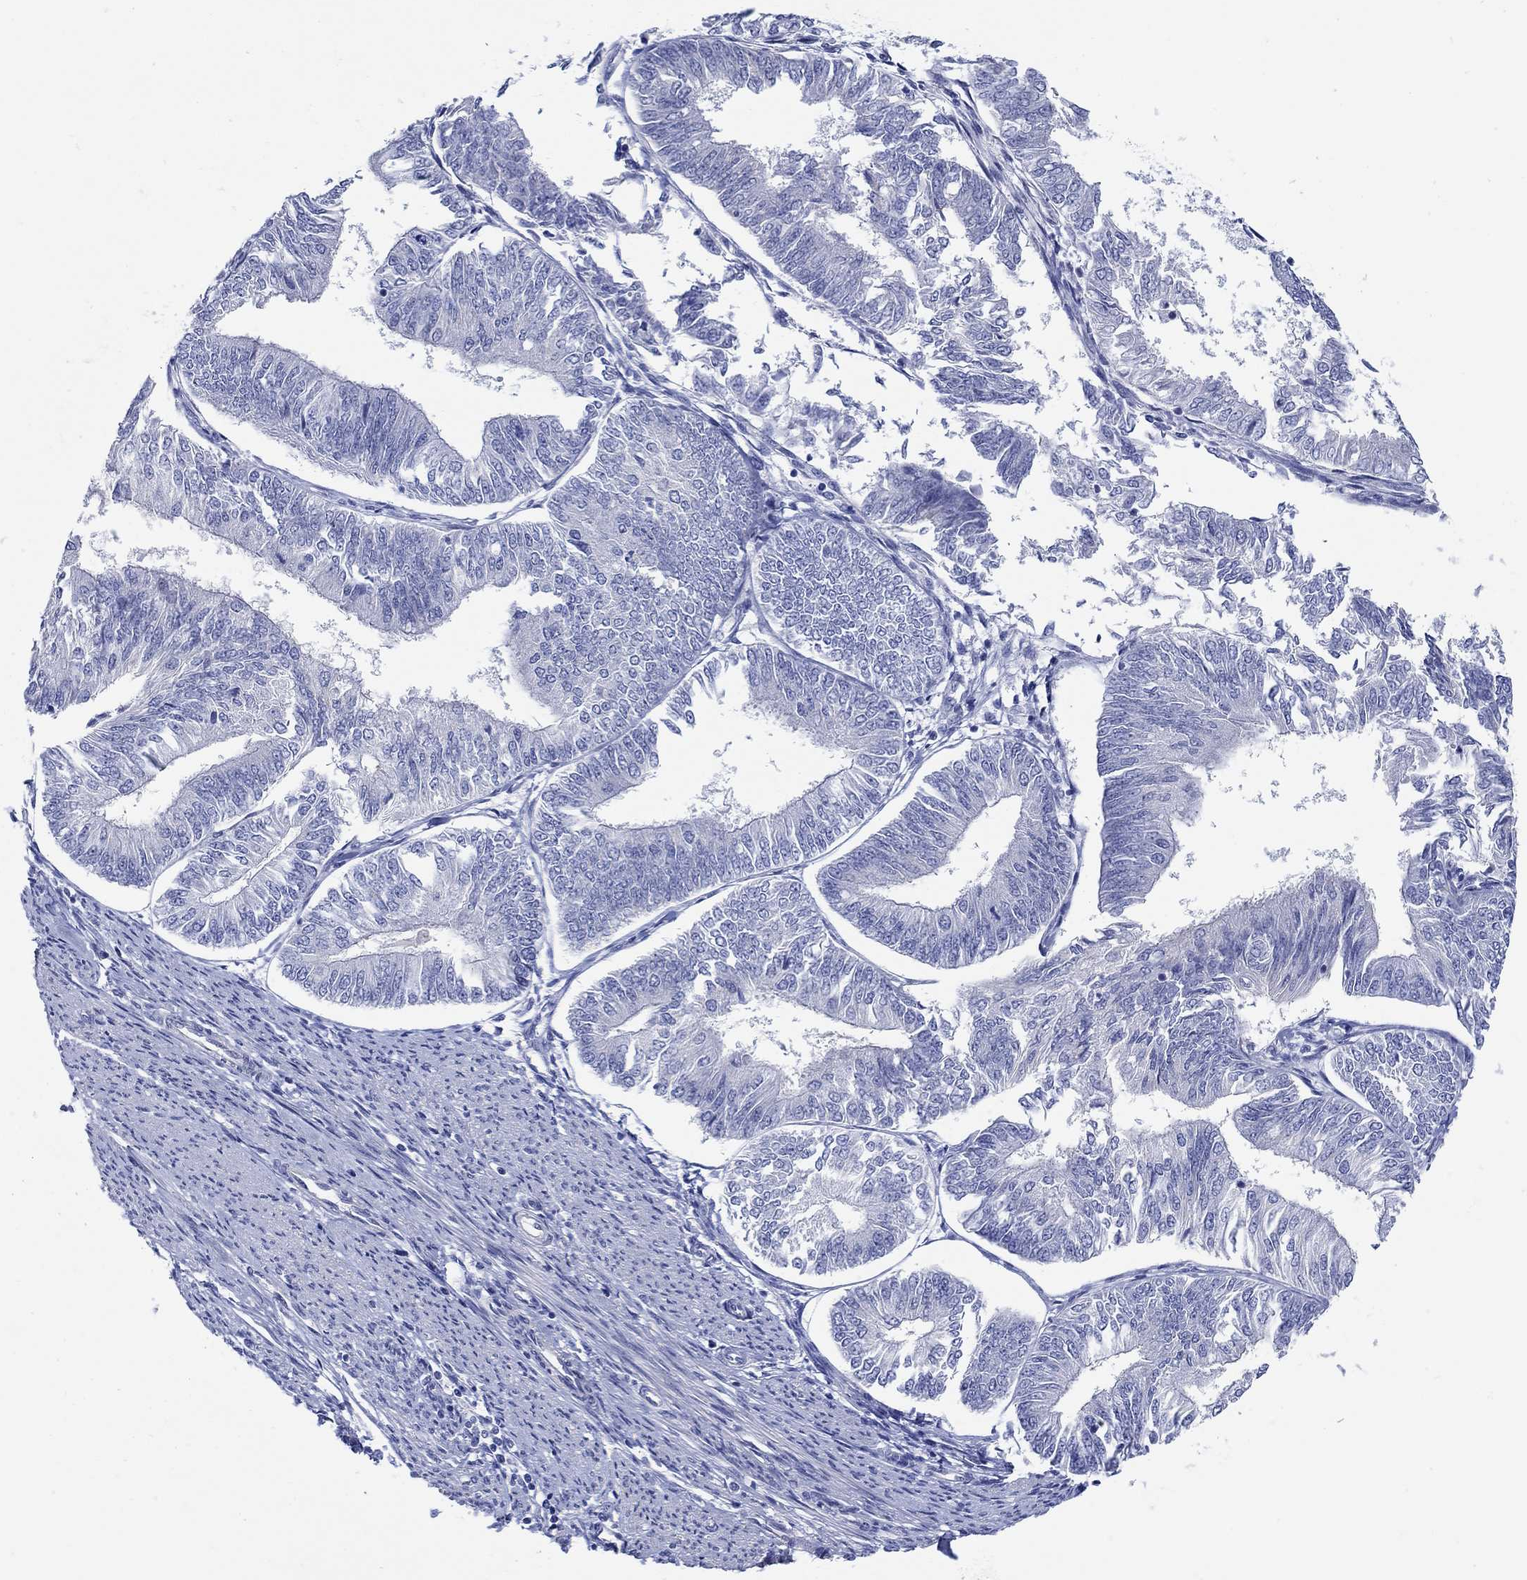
{"staining": {"intensity": "negative", "quantity": "none", "location": "none"}, "tissue": "endometrial cancer", "cell_type": "Tumor cells", "image_type": "cancer", "snomed": [{"axis": "morphology", "description": "Adenocarcinoma, NOS"}, {"axis": "topography", "description": "Endometrium"}], "caption": "Immunohistochemical staining of human endometrial cancer (adenocarcinoma) reveals no significant staining in tumor cells.", "gene": "KRT222", "patient": {"sex": "female", "age": 58}}